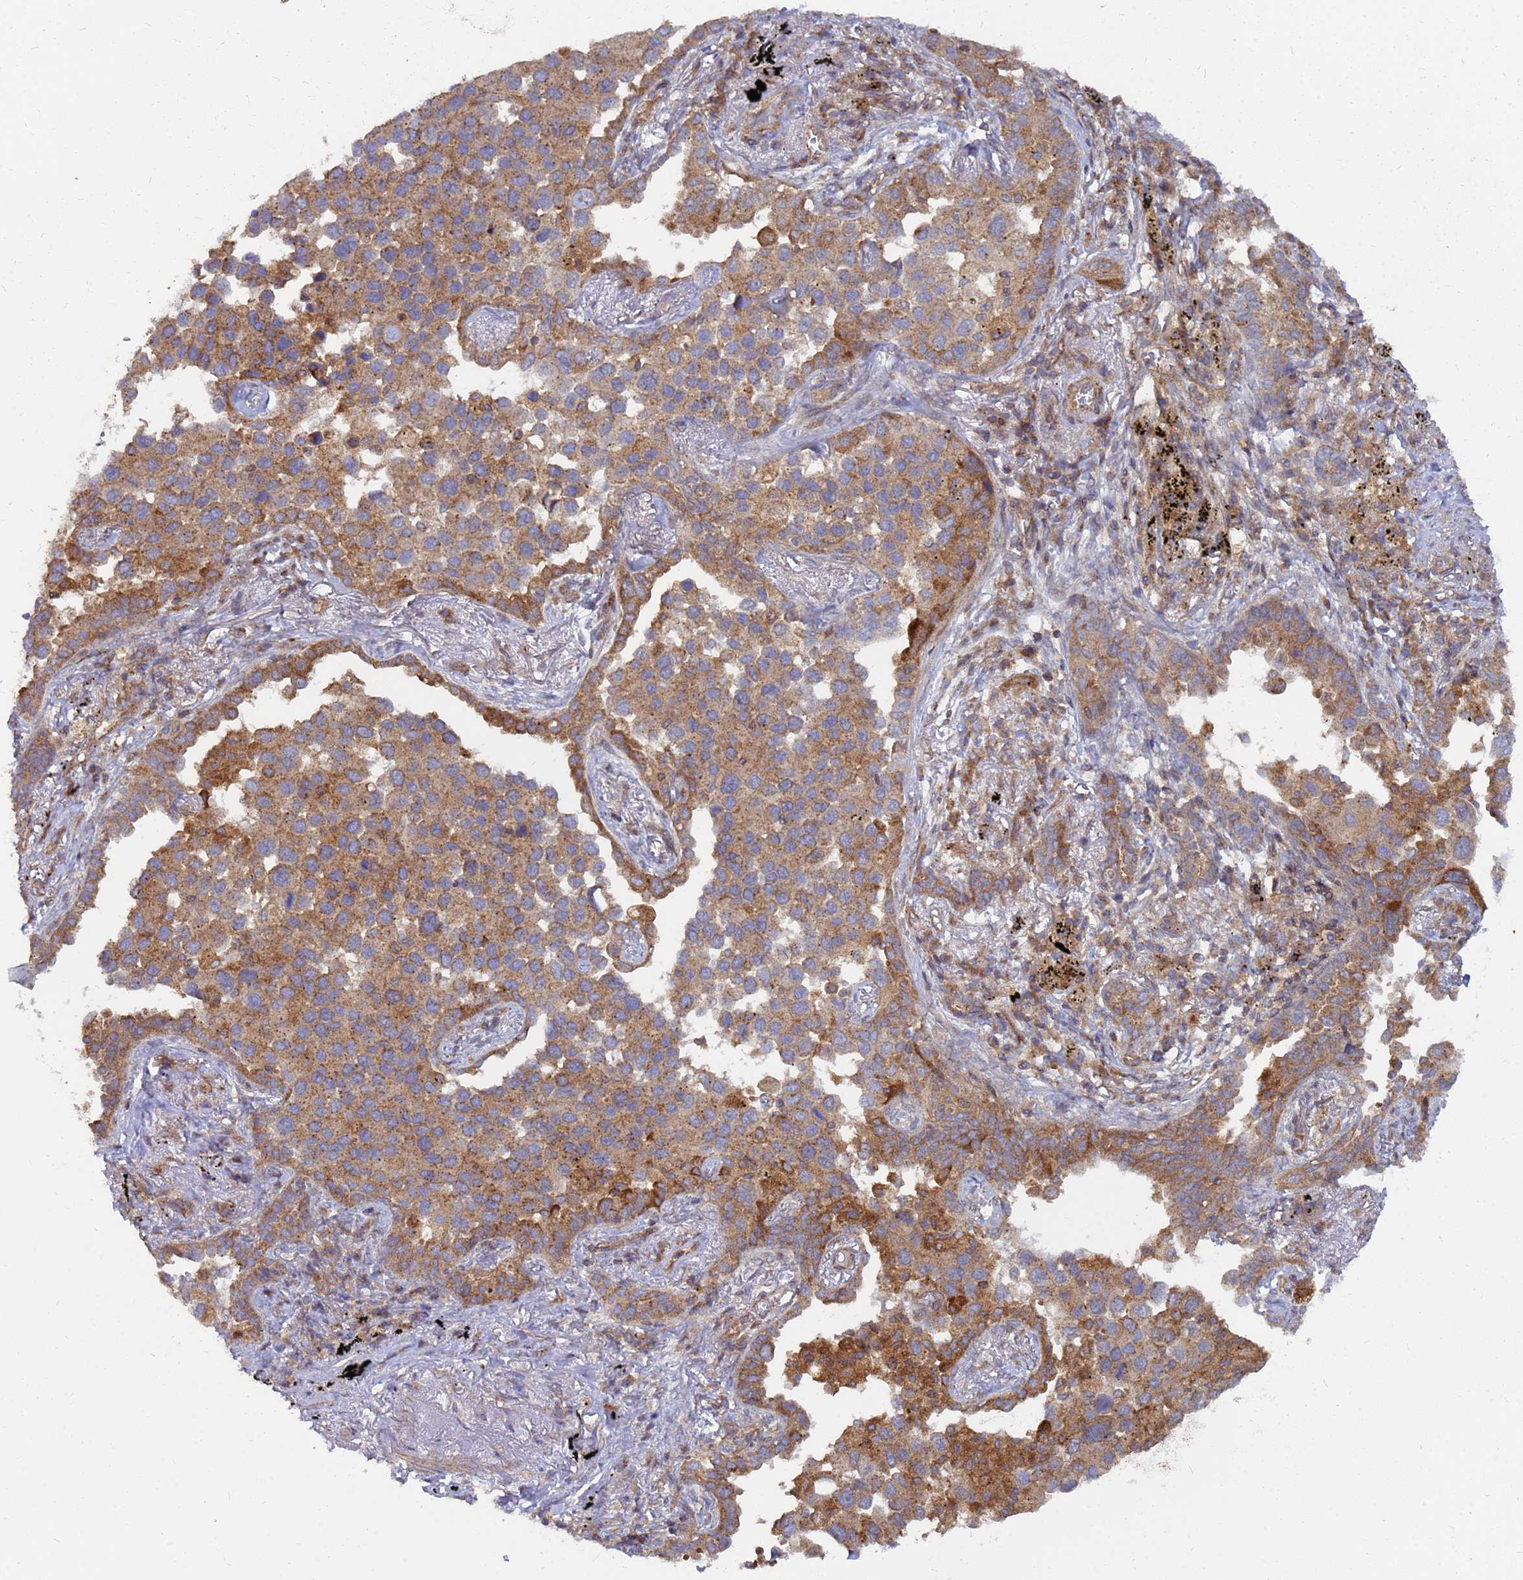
{"staining": {"intensity": "moderate", "quantity": ">75%", "location": "cytoplasmic/membranous"}, "tissue": "lung cancer", "cell_type": "Tumor cells", "image_type": "cancer", "snomed": [{"axis": "morphology", "description": "Adenocarcinoma, NOS"}, {"axis": "topography", "description": "Lung"}], "caption": "Immunohistochemistry of human lung cancer displays medium levels of moderate cytoplasmic/membranous positivity in about >75% of tumor cells. (DAB (3,3'-diaminobenzidine) = brown stain, brightfield microscopy at high magnification).", "gene": "CDC34", "patient": {"sex": "male", "age": 67}}